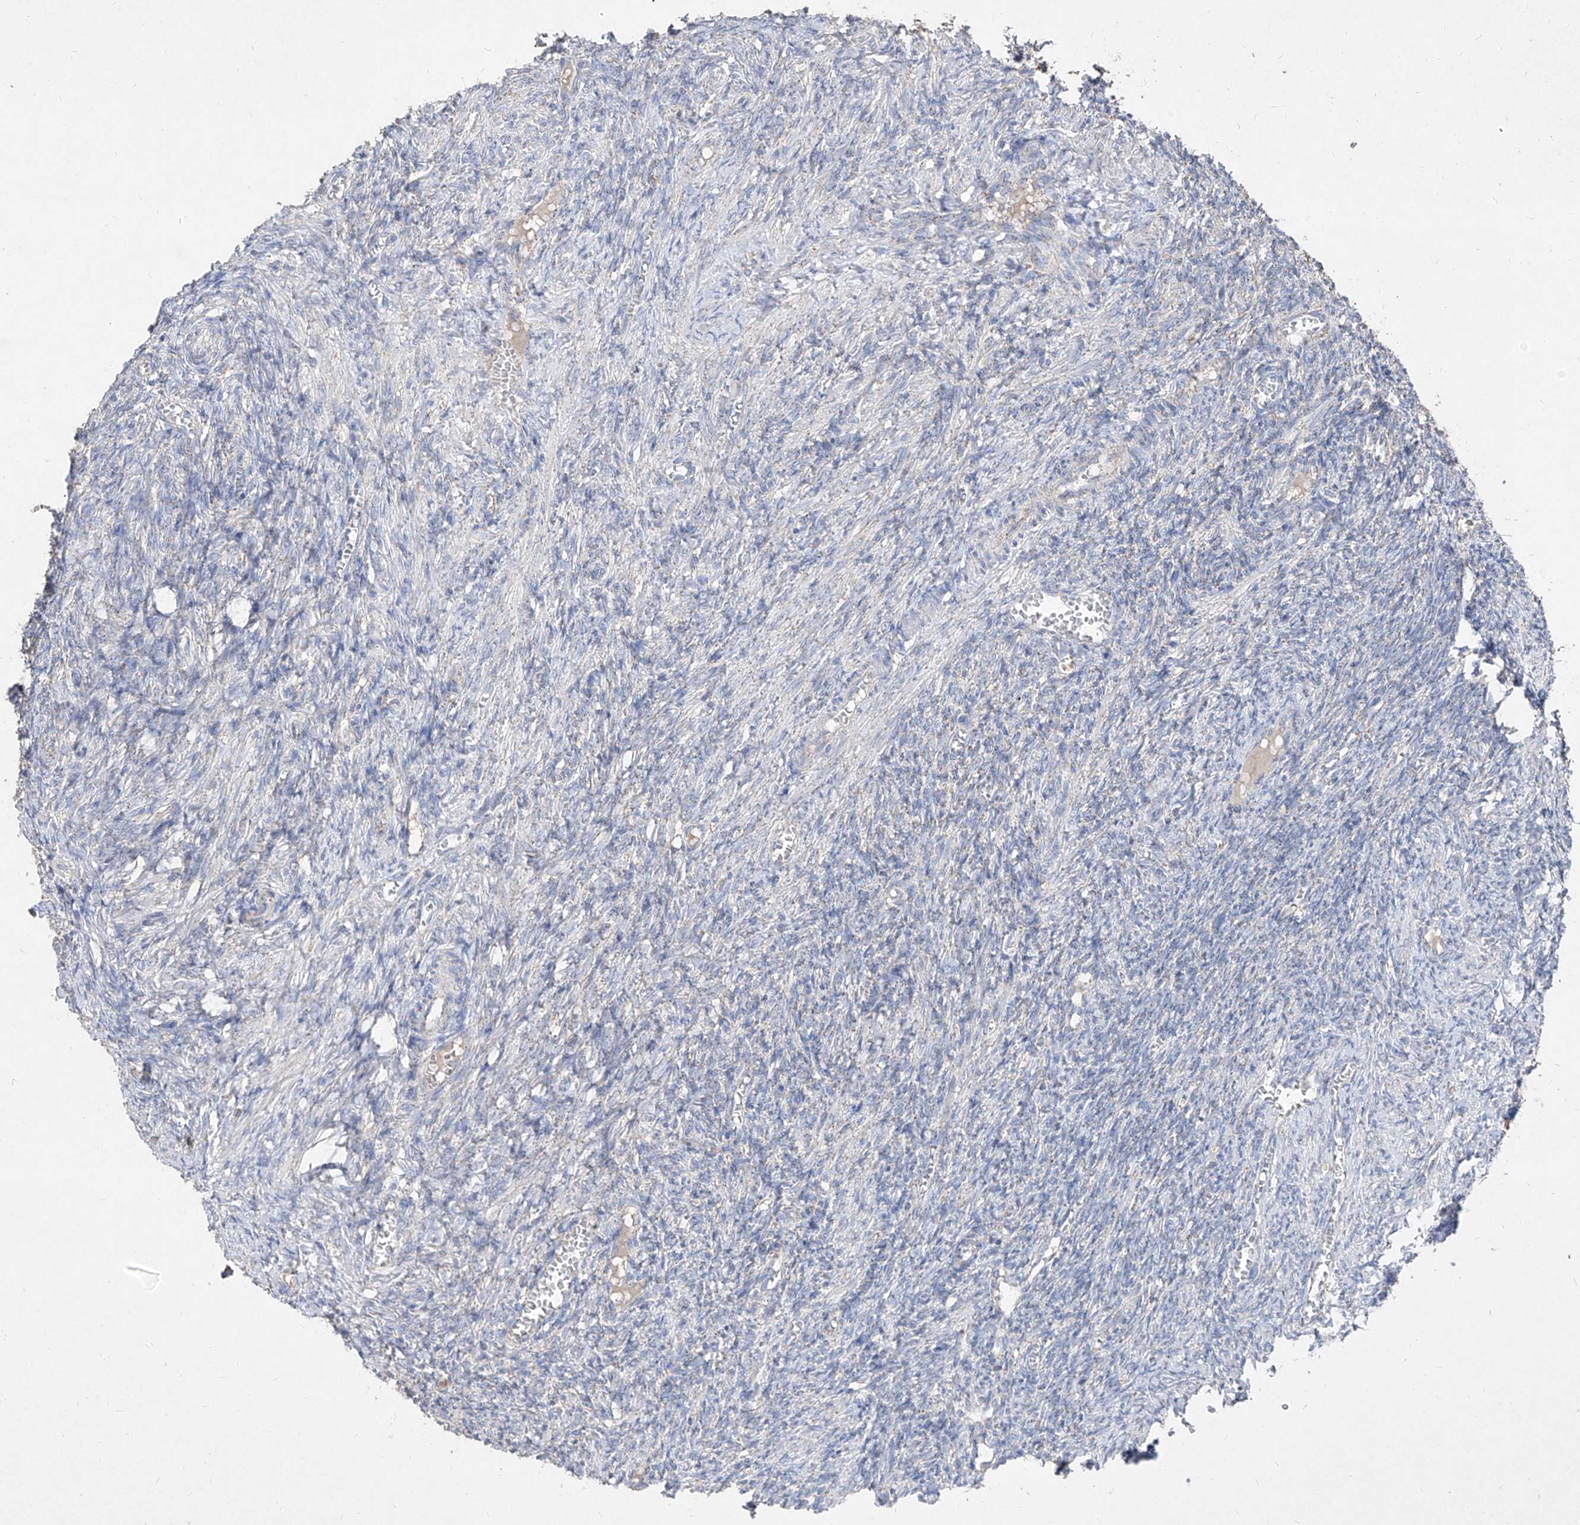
{"staining": {"intensity": "negative", "quantity": "none", "location": "none"}, "tissue": "ovary", "cell_type": "Ovarian stroma cells", "image_type": "normal", "snomed": [{"axis": "morphology", "description": "Normal tissue, NOS"}, {"axis": "topography", "description": "Ovary"}], "caption": "A high-resolution photomicrograph shows immunohistochemistry staining of normal ovary, which displays no significant positivity in ovarian stroma cells. (DAB (3,3'-diaminobenzidine) IHC, high magnification).", "gene": "ABCD3", "patient": {"sex": "female", "age": 27}}